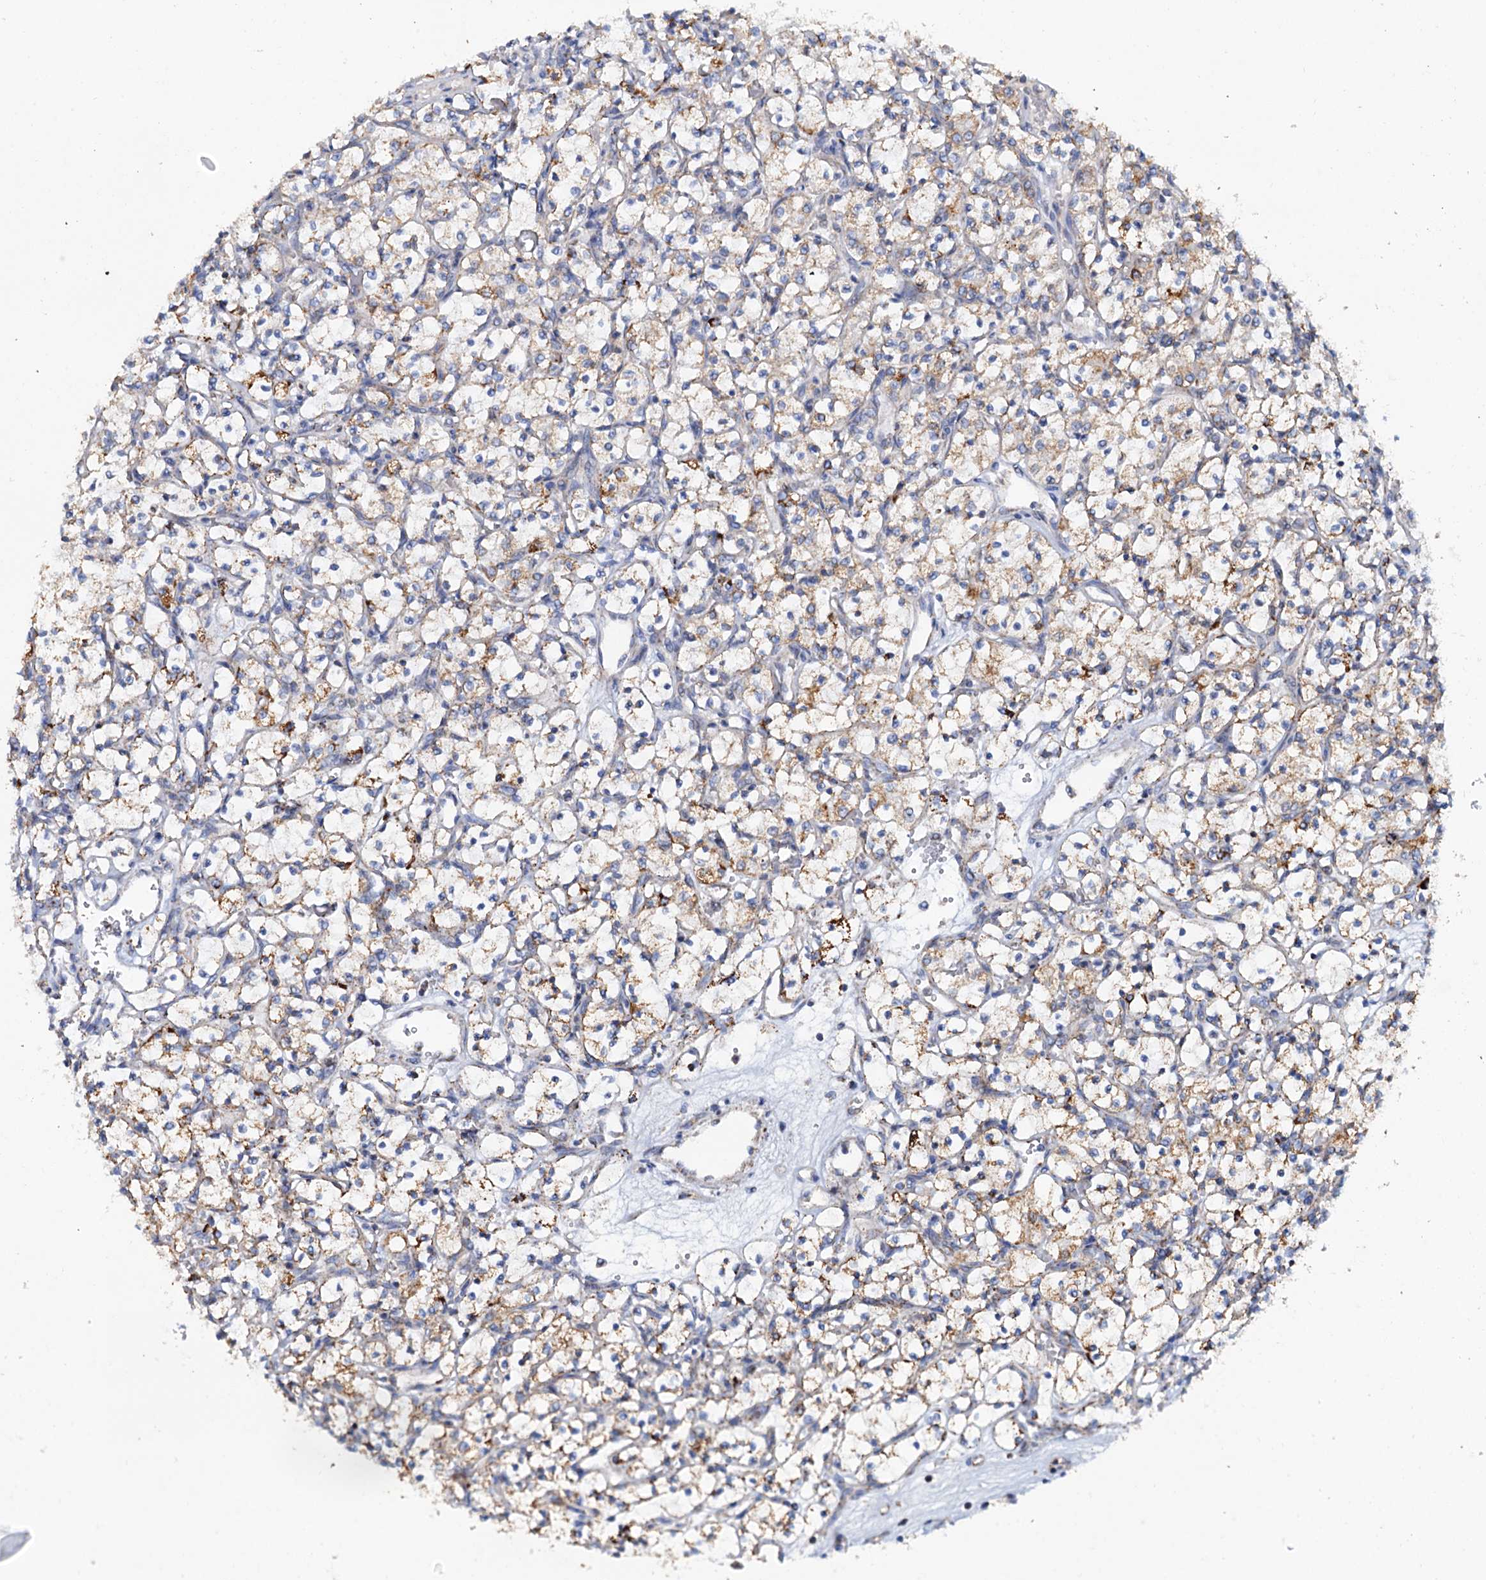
{"staining": {"intensity": "moderate", "quantity": "25%-75%", "location": "cytoplasmic/membranous"}, "tissue": "renal cancer", "cell_type": "Tumor cells", "image_type": "cancer", "snomed": [{"axis": "morphology", "description": "Adenocarcinoma, NOS"}, {"axis": "topography", "description": "Kidney"}], "caption": "A medium amount of moderate cytoplasmic/membranous expression is present in approximately 25%-75% of tumor cells in renal cancer tissue.", "gene": "C2CD3", "patient": {"sex": "female", "age": 69}}